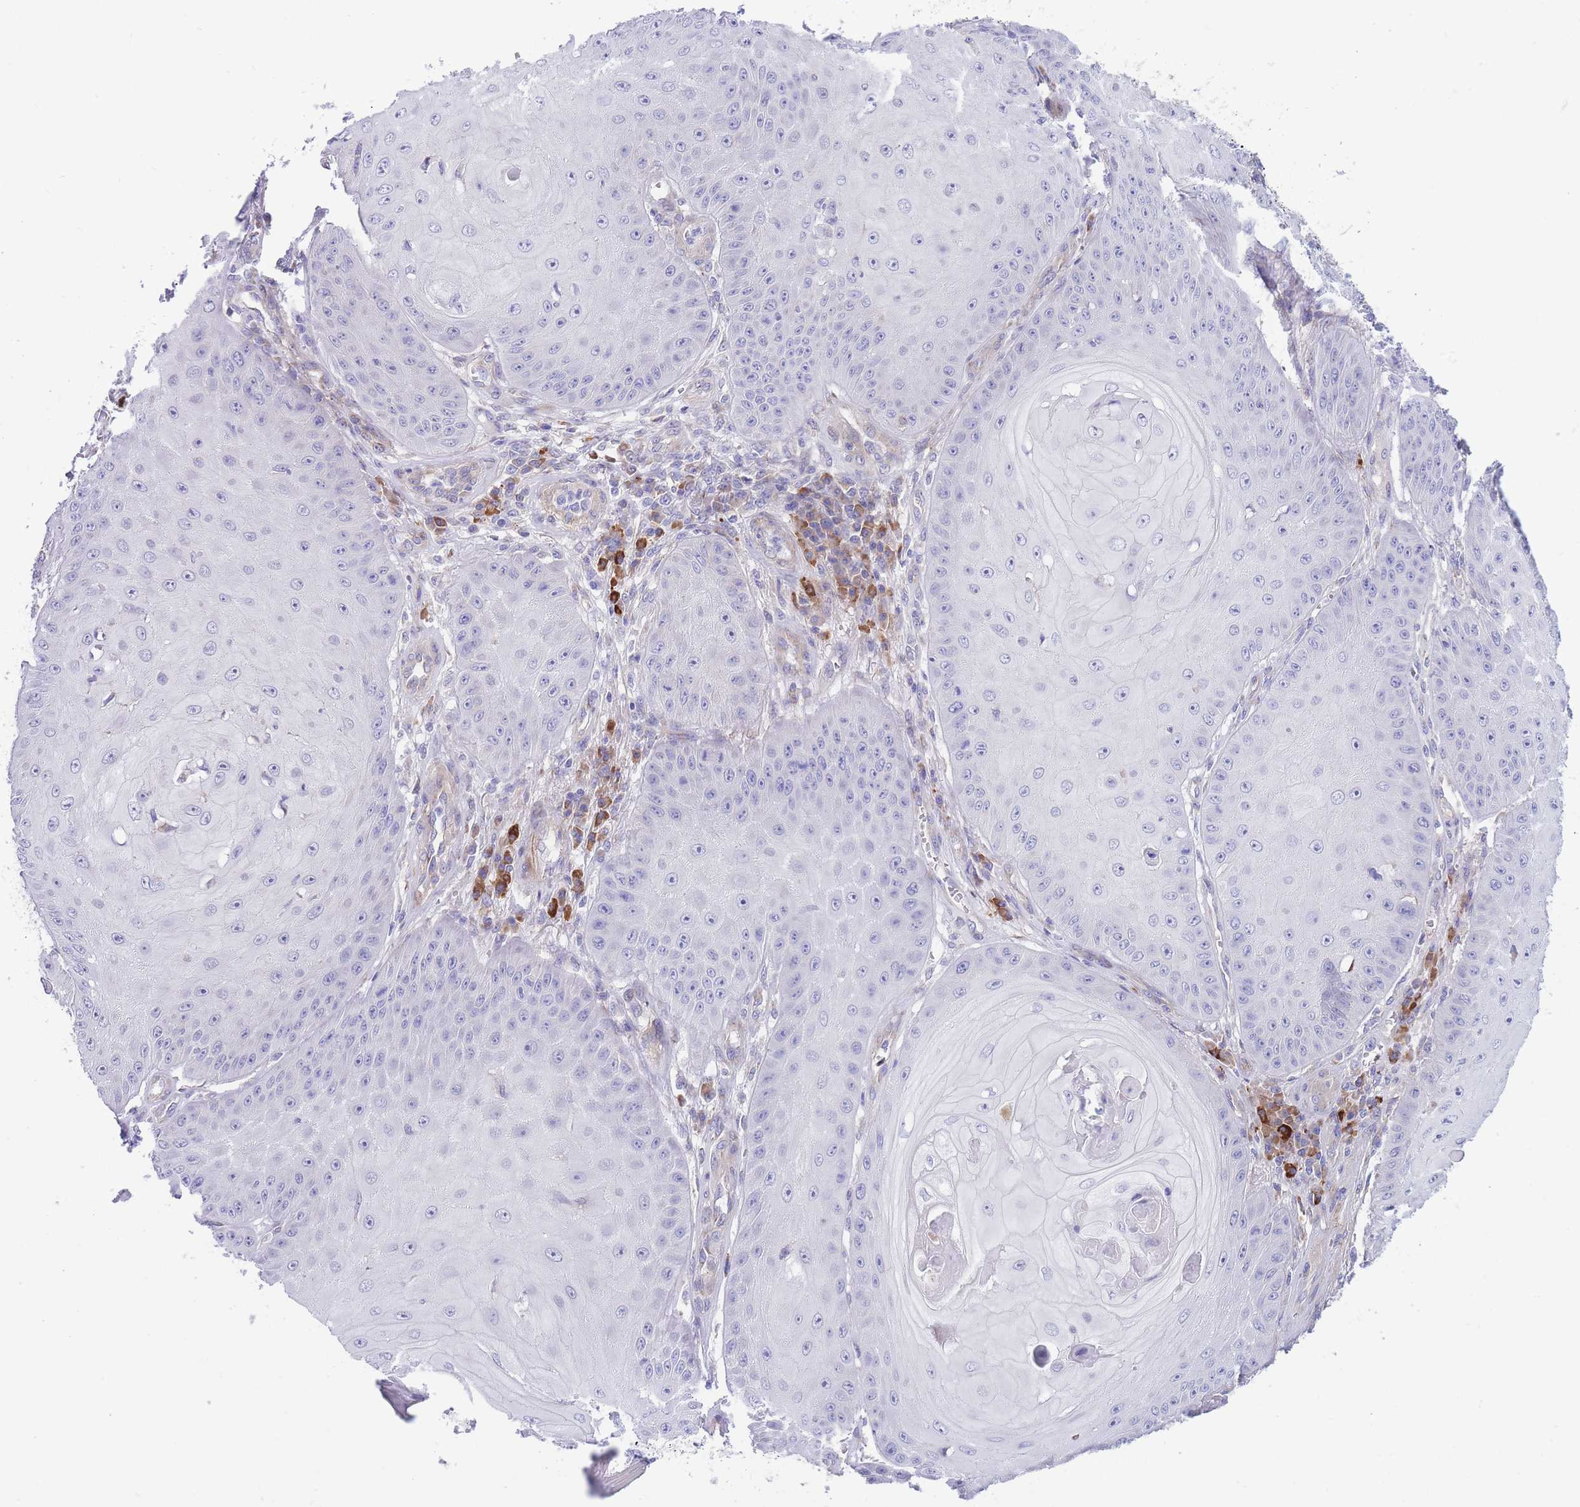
{"staining": {"intensity": "negative", "quantity": "none", "location": "none"}, "tissue": "skin cancer", "cell_type": "Tumor cells", "image_type": "cancer", "snomed": [{"axis": "morphology", "description": "Squamous cell carcinoma, NOS"}, {"axis": "topography", "description": "Skin"}], "caption": "Human squamous cell carcinoma (skin) stained for a protein using IHC shows no expression in tumor cells.", "gene": "DET1", "patient": {"sex": "male", "age": 70}}